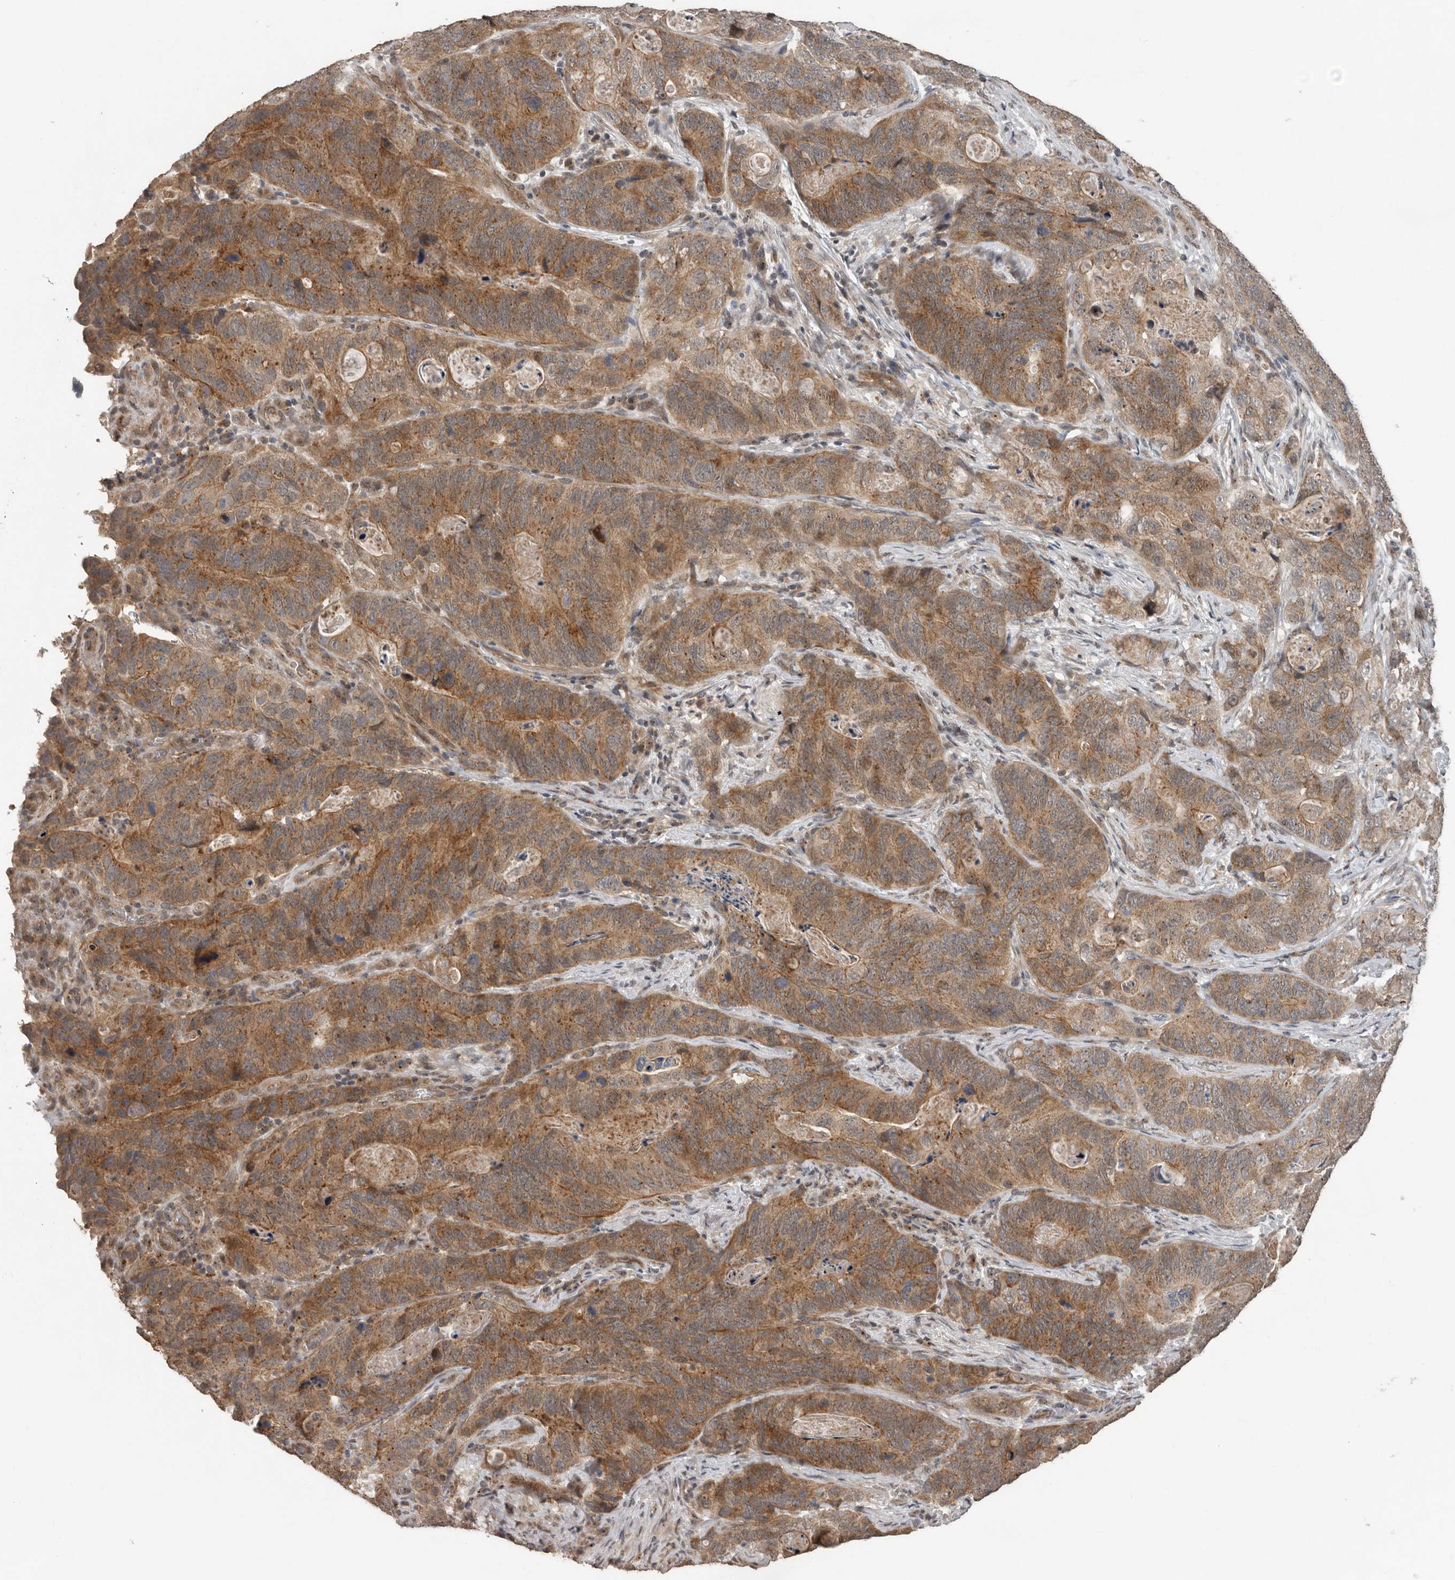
{"staining": {"intensity": "moderate", "quantity": ">75%", "location": "cytoplasmic/membranous"}, "tissue": "stomach cancer", "cell_type": "Tumor cells", "image_type": "cancer", "snomed": [{"axis": "morphology", "description": "Normal tissue, NOS"}, {"axis": "morphology", "description": "Adenocarcinoma, NOS"}, {"axis": "topography", "description": "Stomach"}], "caption": "Immunohistochemical staining of human adenocarcinoma (stomach) demonstrates medium levels of moderate cytoplasmic/membranous positivity in approximately >75% of tumor cells. The protein is shown in brown color, while the nuclei are stained blue.", "gene": "CEP350", "patient": {"sex": "female", "age": 89}}